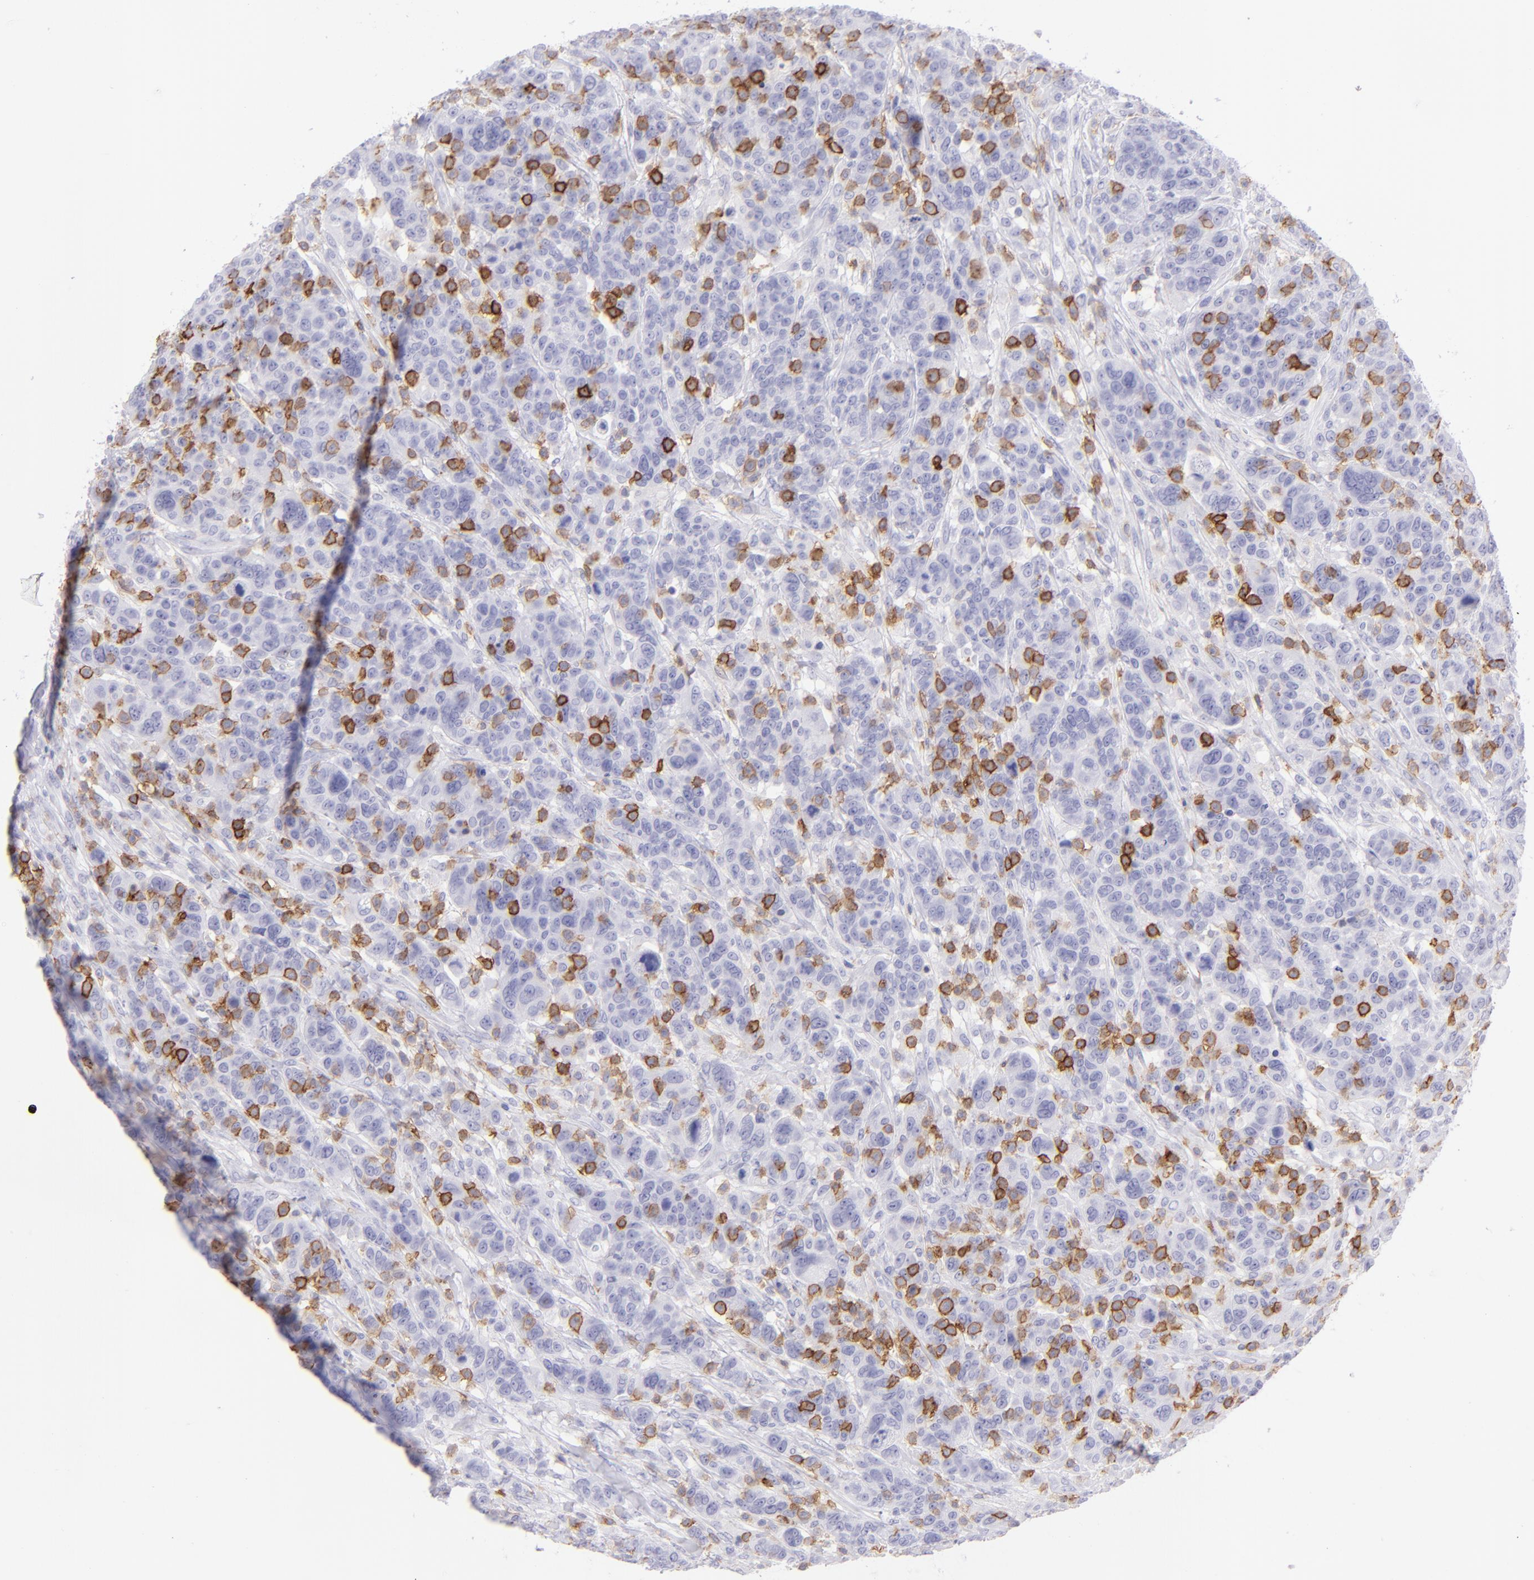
{"staining": {"intensity": "negative", "quantity": "none", "location": "none"}, "tissue": "breast cancer", "cell_type": "Tumor cells", "image_type": "cancer", "snomed": [{"axis": "morphology", "description": "Duct carcinoma"}, {"axis": "topography", "description": "Breast"}], "caption": "This is an IHC photomicrograph of breast cancer (intraductal carcinoma). There is no positivity in tumor cells.", "gene": "CD69", "patient": {"sex": "female", "age": 37}}